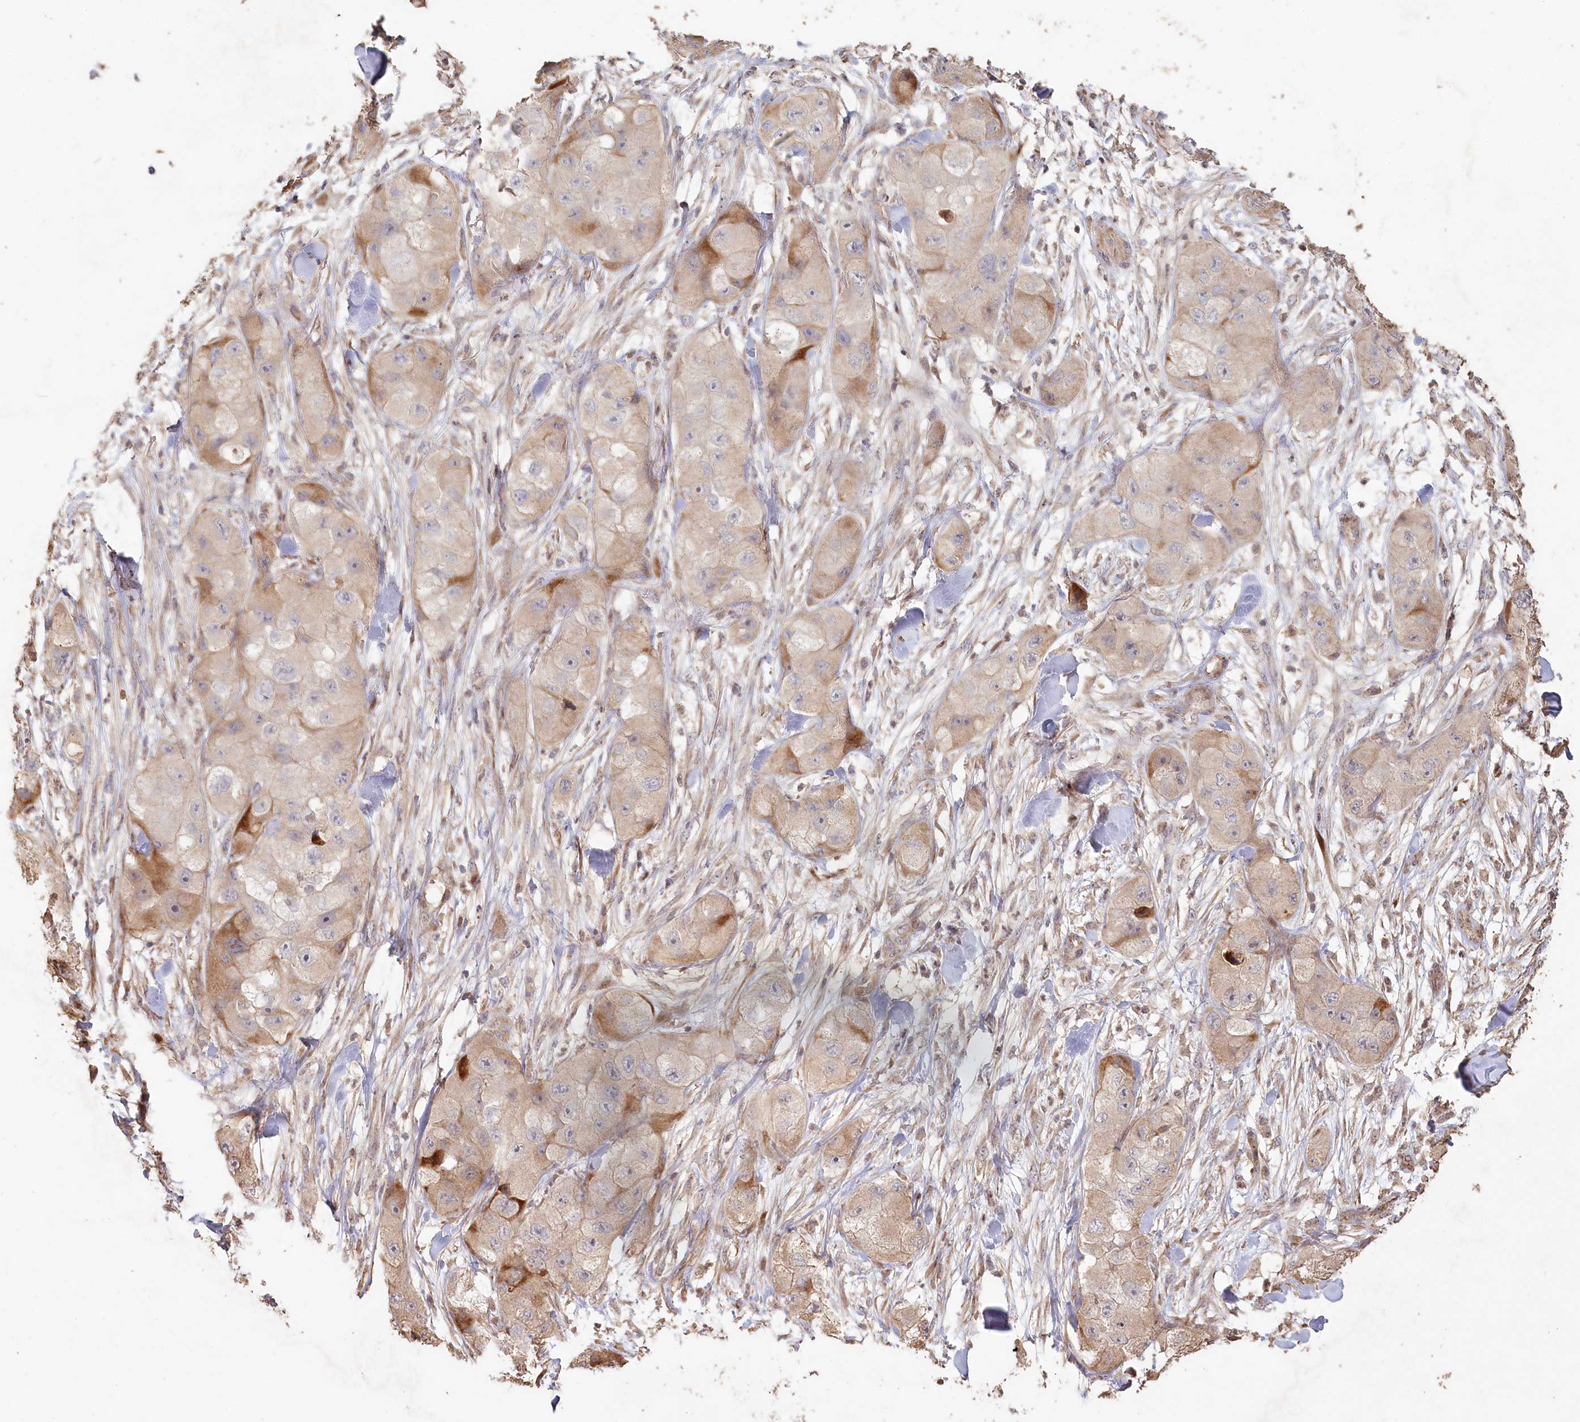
{"staining": {"intensity": "moderate", "quantity": "<25%", "location": "cytoplasmic/membranous"}, "tissue": "skin cancer", "cell_type": "Tumor cells", "image_type": "cancer", "snomed": [{"axis": "morphology", "description": "Squamous cell carcinoma, NOS"}, {"axis": "topography", "description": "Skin"}, {"axis": "topography", "description": "Subcutis"}], "caption": "Skin cancer (squamous cell carcinoma) tissue shows moderate cytoplasmic/membranous staining in about <25% of tumor cells (DAB = brown stain, brightfield microscopy at high magnification).", "gene": "HAL", "patient": {"sex": "male", "age": 73}}